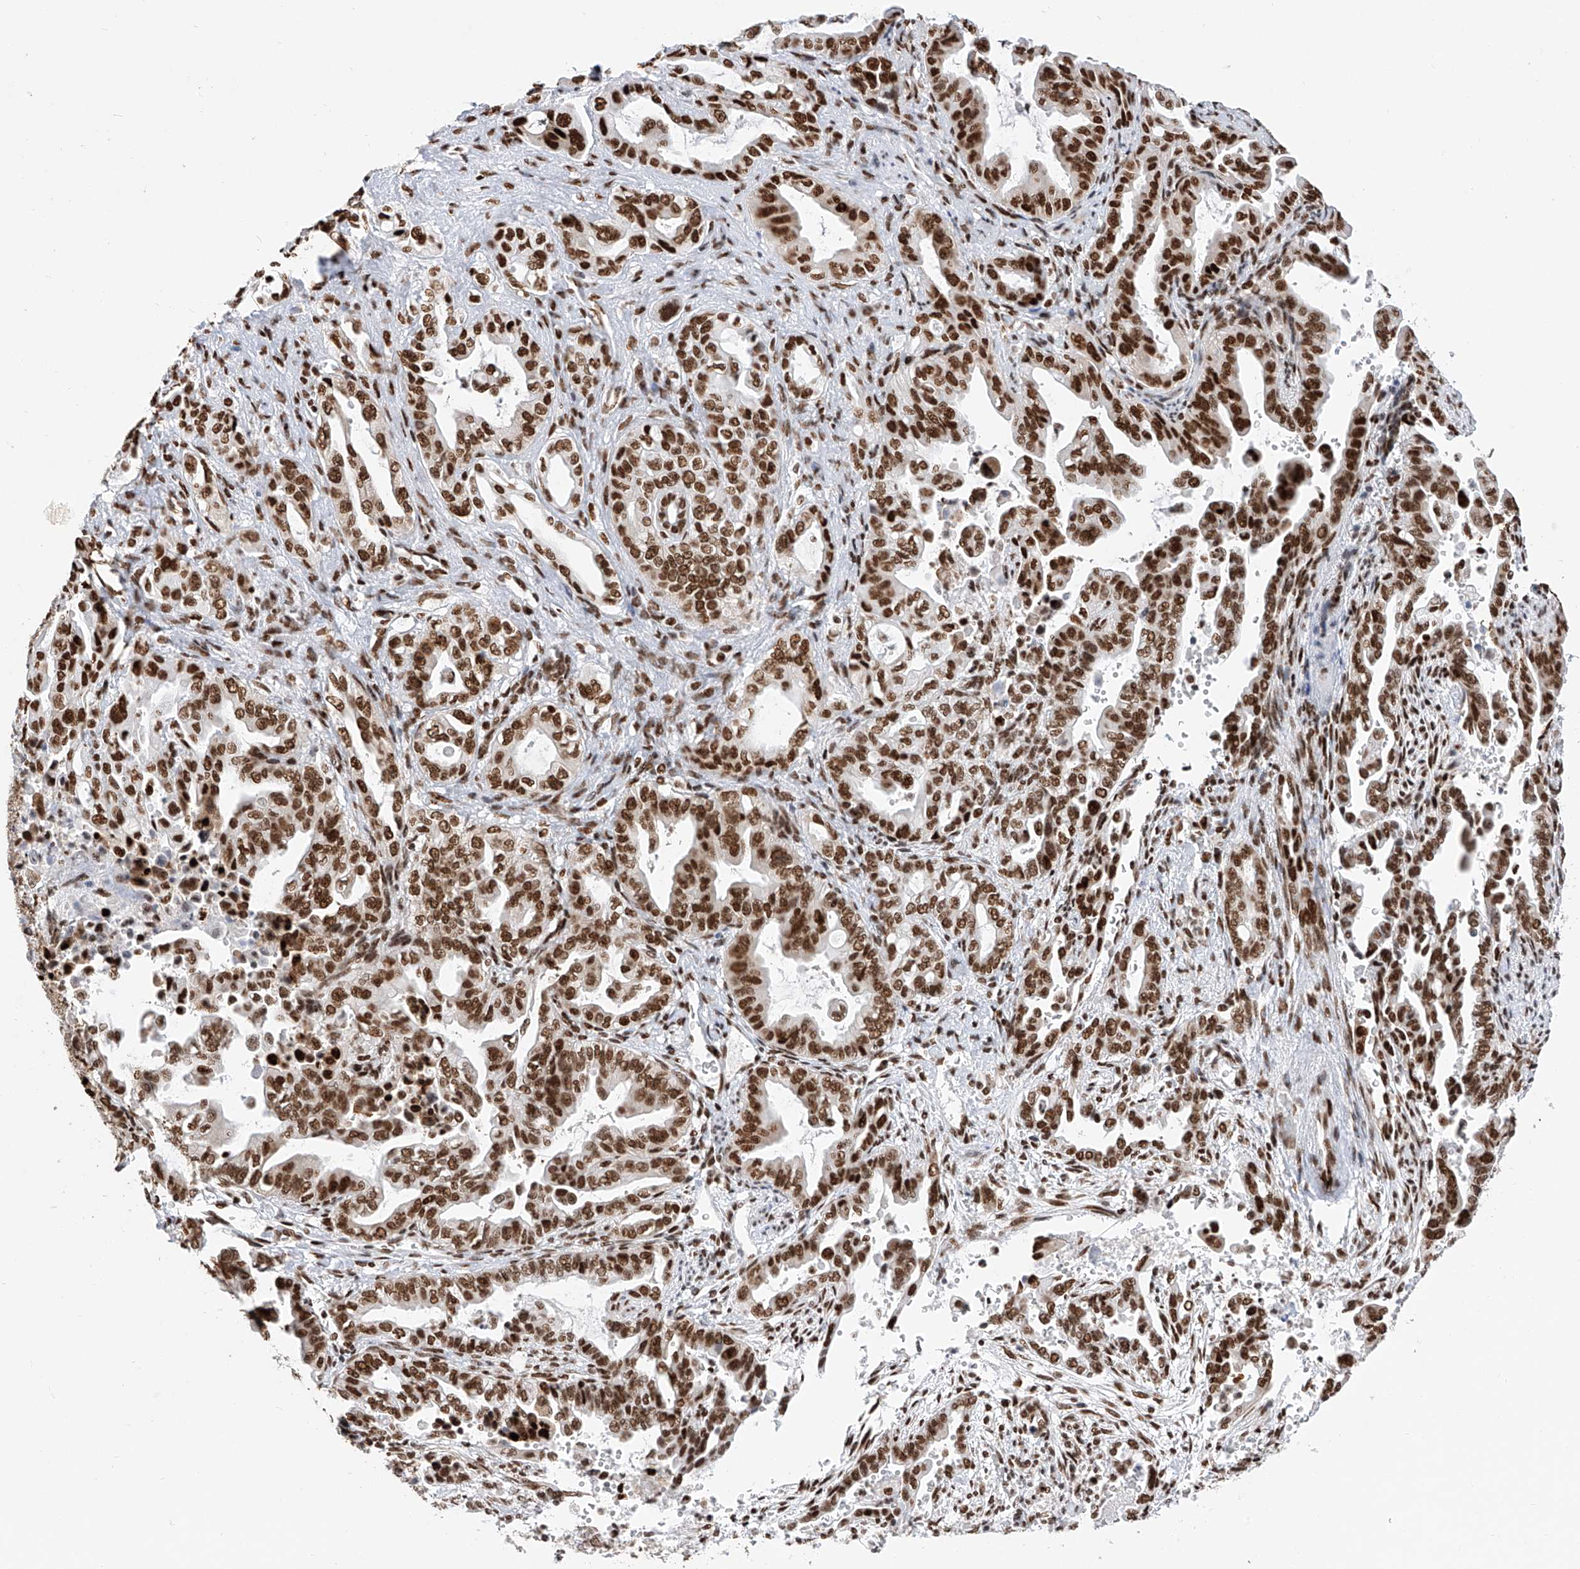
{"staining": {"intensity": "strong", "quantity": ">75%", "location": "nuclear"}, "tissue": "pancreatic cancer", "cell_type": "Tumor cells", "image_type": "cancer", "snomed": [{"axis": "morphology", "description": "Adenocarcinoma, NOS"}, {"axis": "topography", "description": "Pancreas"}], "caption": "IHC staining of pancreatic adenocarcinoma, which displays high levels of strong nuclear staining in approximately >75% of tumor cells indicating strong nuclear protein expression. The staining was performed using DAB (3,3'-diaminobenzidine) (brown) for protein detection and nuclei were counterstained in hematoxylin (blue).", "gene": "SRSF6", "patient": {"sex": "male", "age": 70}}